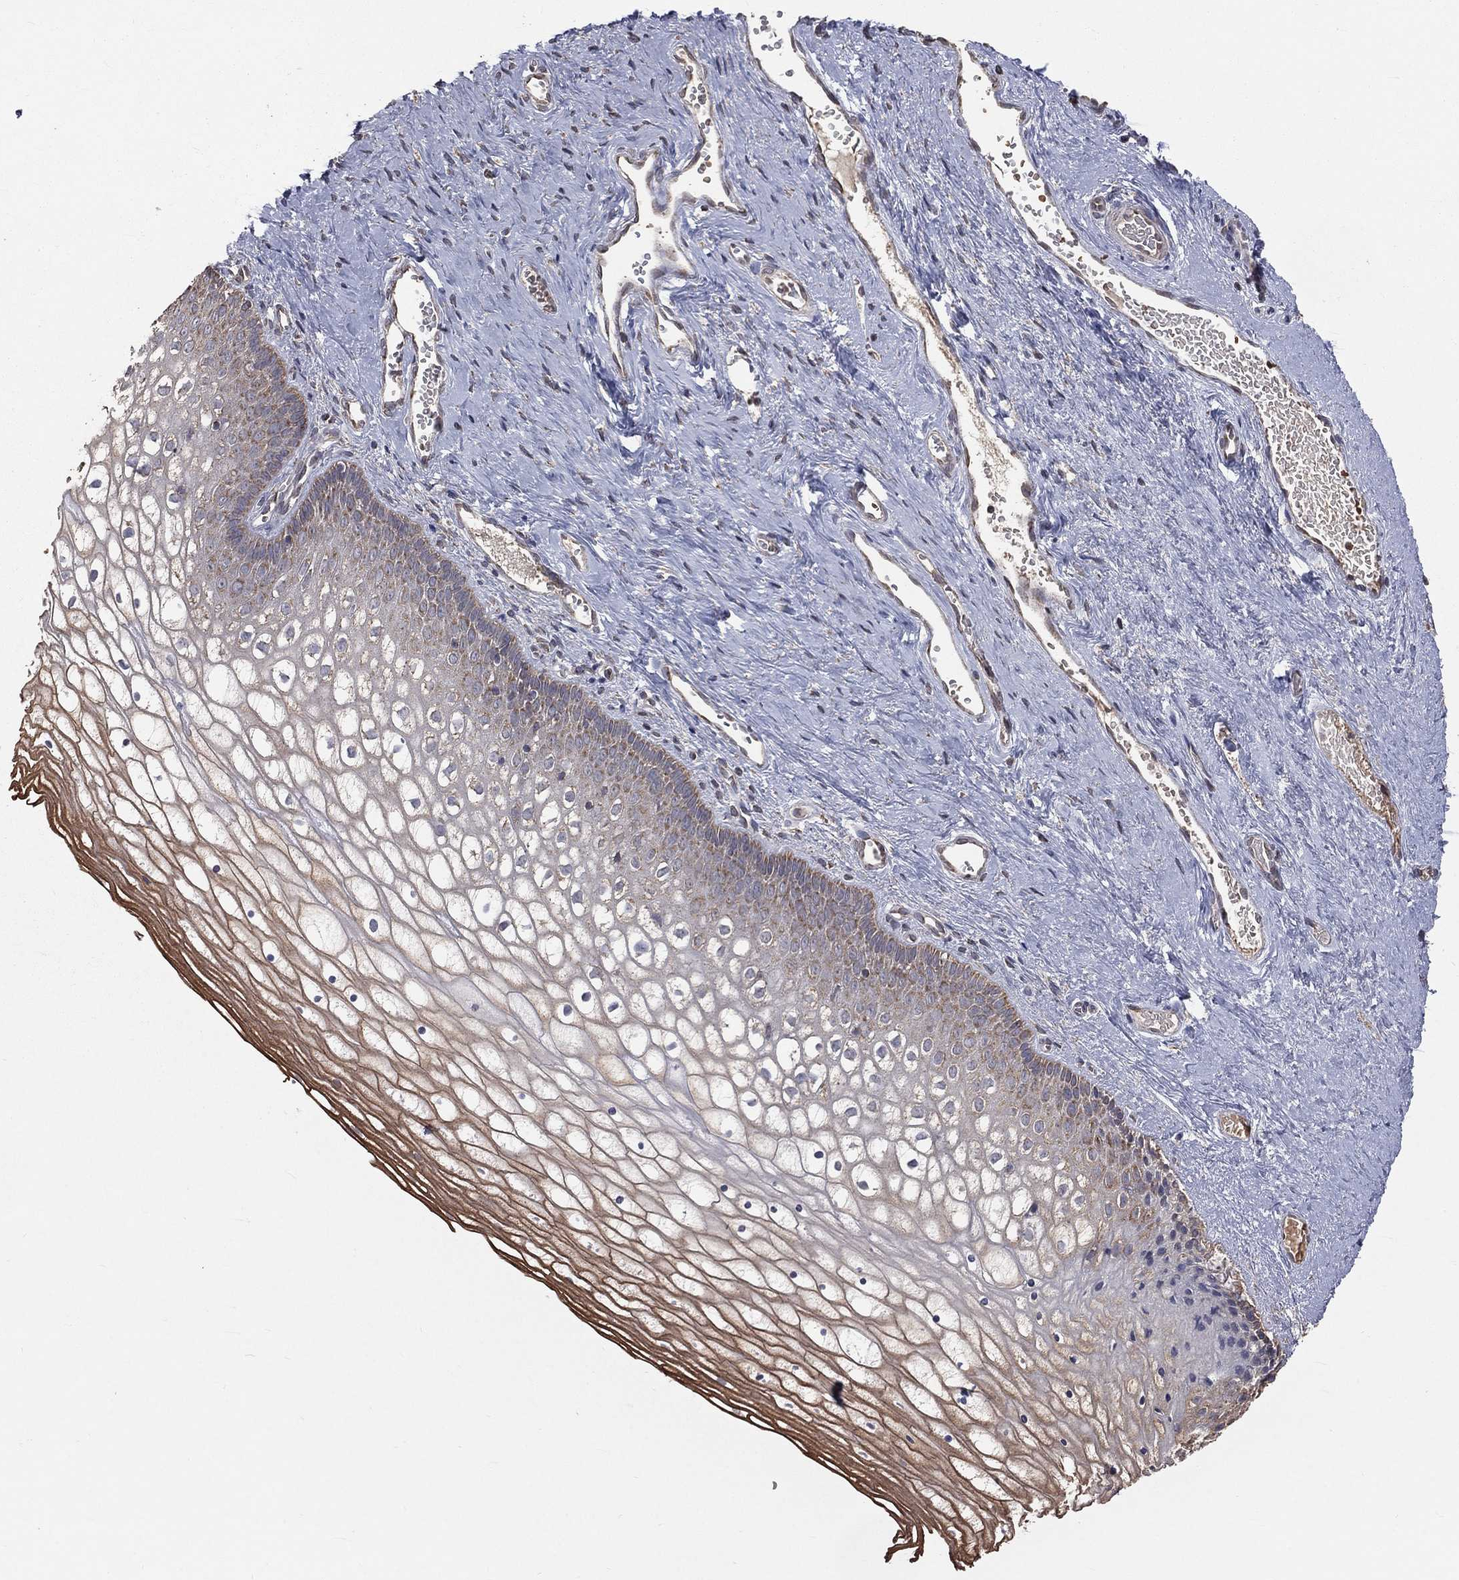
{"staining": {"intensity": "moderate", "quantity": "25%-75%", "location": "cytoplasmic/membranous"}, "tissue": "vagina", "cell_type": "Squamous epithelial cells", "image_type": "normal", "snomed": [{"axis": "morphology", "description": "Normal tissue, NOS"}, {"axis": "topography", "description": "Vagina"}], "caption": "Moderate cytoplasmic/membranous expression is appreciated in about 25%-75% of squamous epithelial cells in unremarkable vagina.", "gene": "MRPL46", "patient": {"sex": "female", "age": 32}}